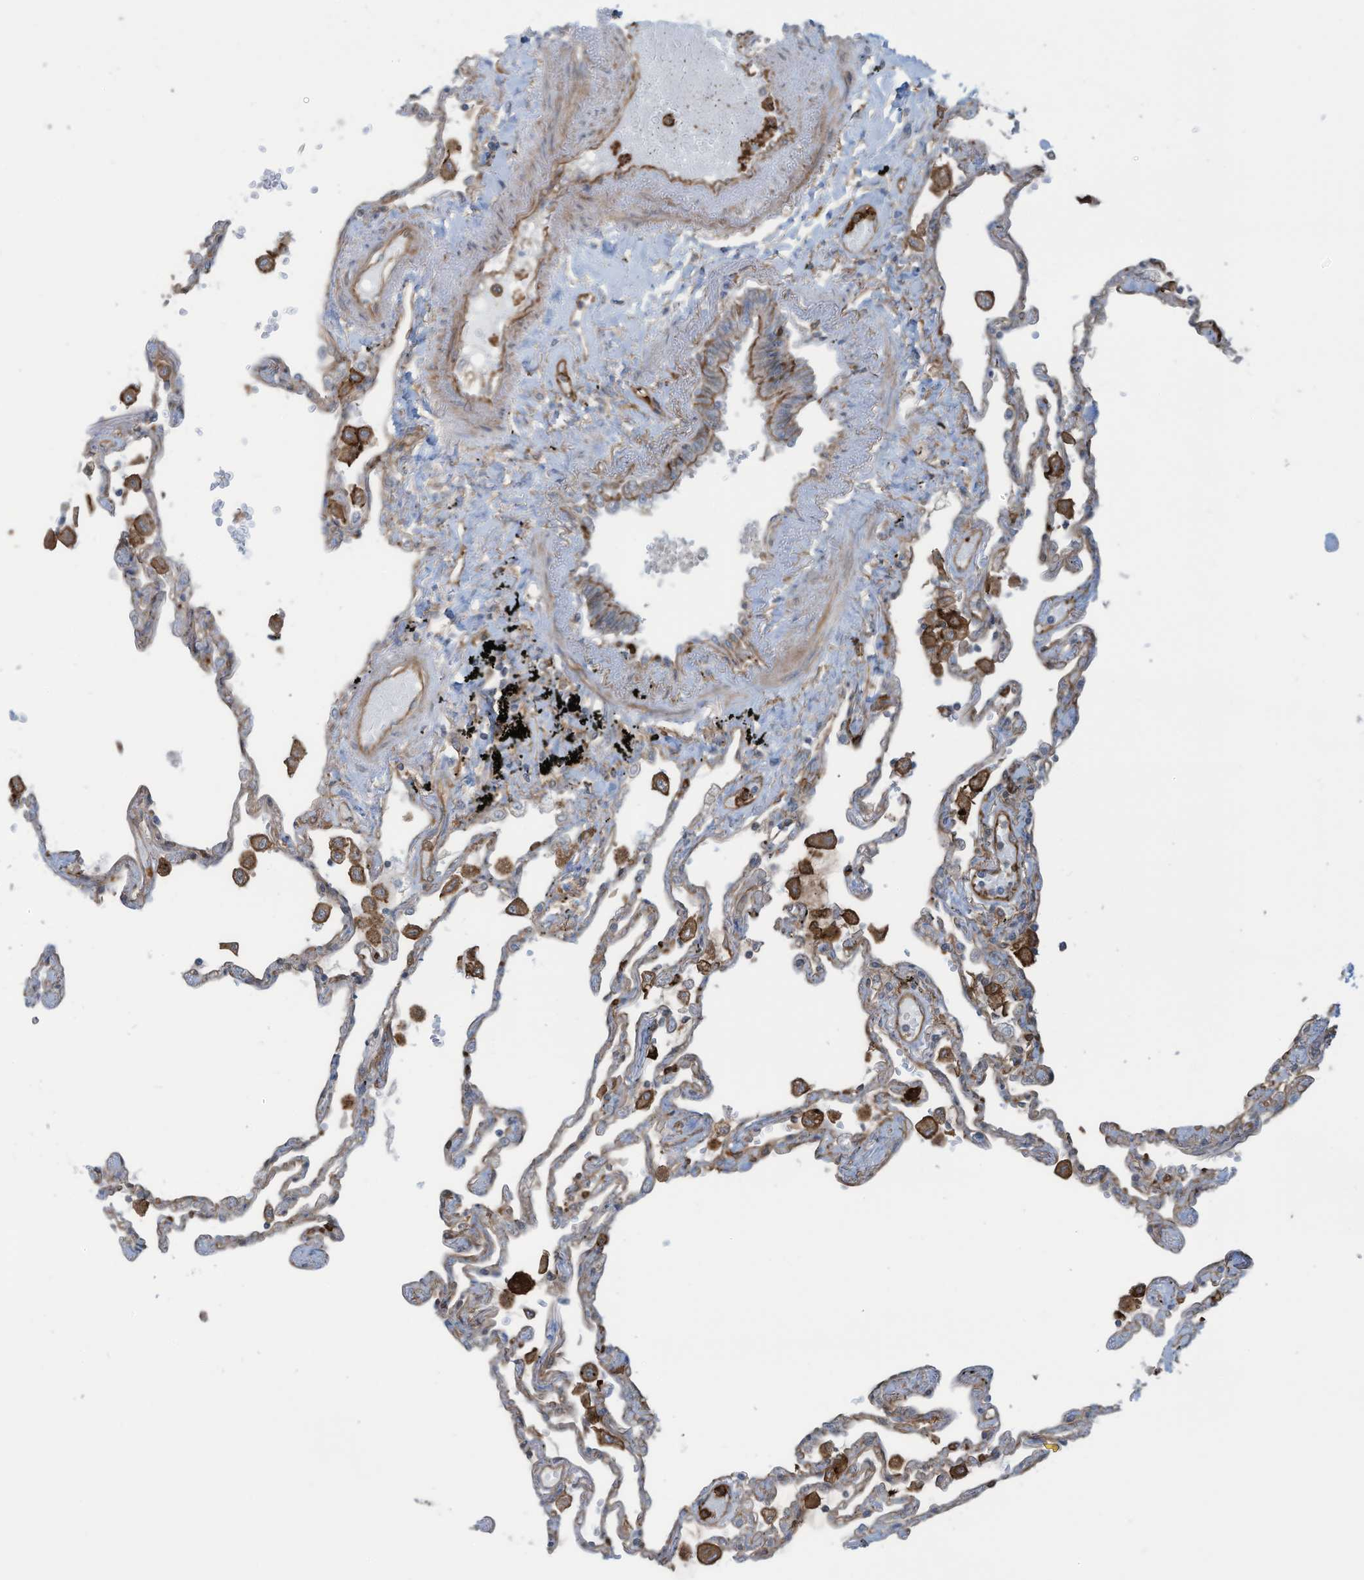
{"staining": {"intensity": "weak", "quantity": "25%-75%", "location": "cytoplasmic/membranous"}, "tissue": "lung", "cell_type": "Alveolar cells", "image_type": "normal", "snomed": [{"axis": "morphology", "description": "Normal tissue, NOS"}, {"axis": "topography", "description": "Lung"}], "caption": "The histopathology image displays immunohistochemical staining of normal lung. There is weak cytoplasmic/membranous positivity is seen in about 25%-75% of alveolar cells.", "gene": "SLC9A2", "patient": {"sex": "female", "age": 67}}